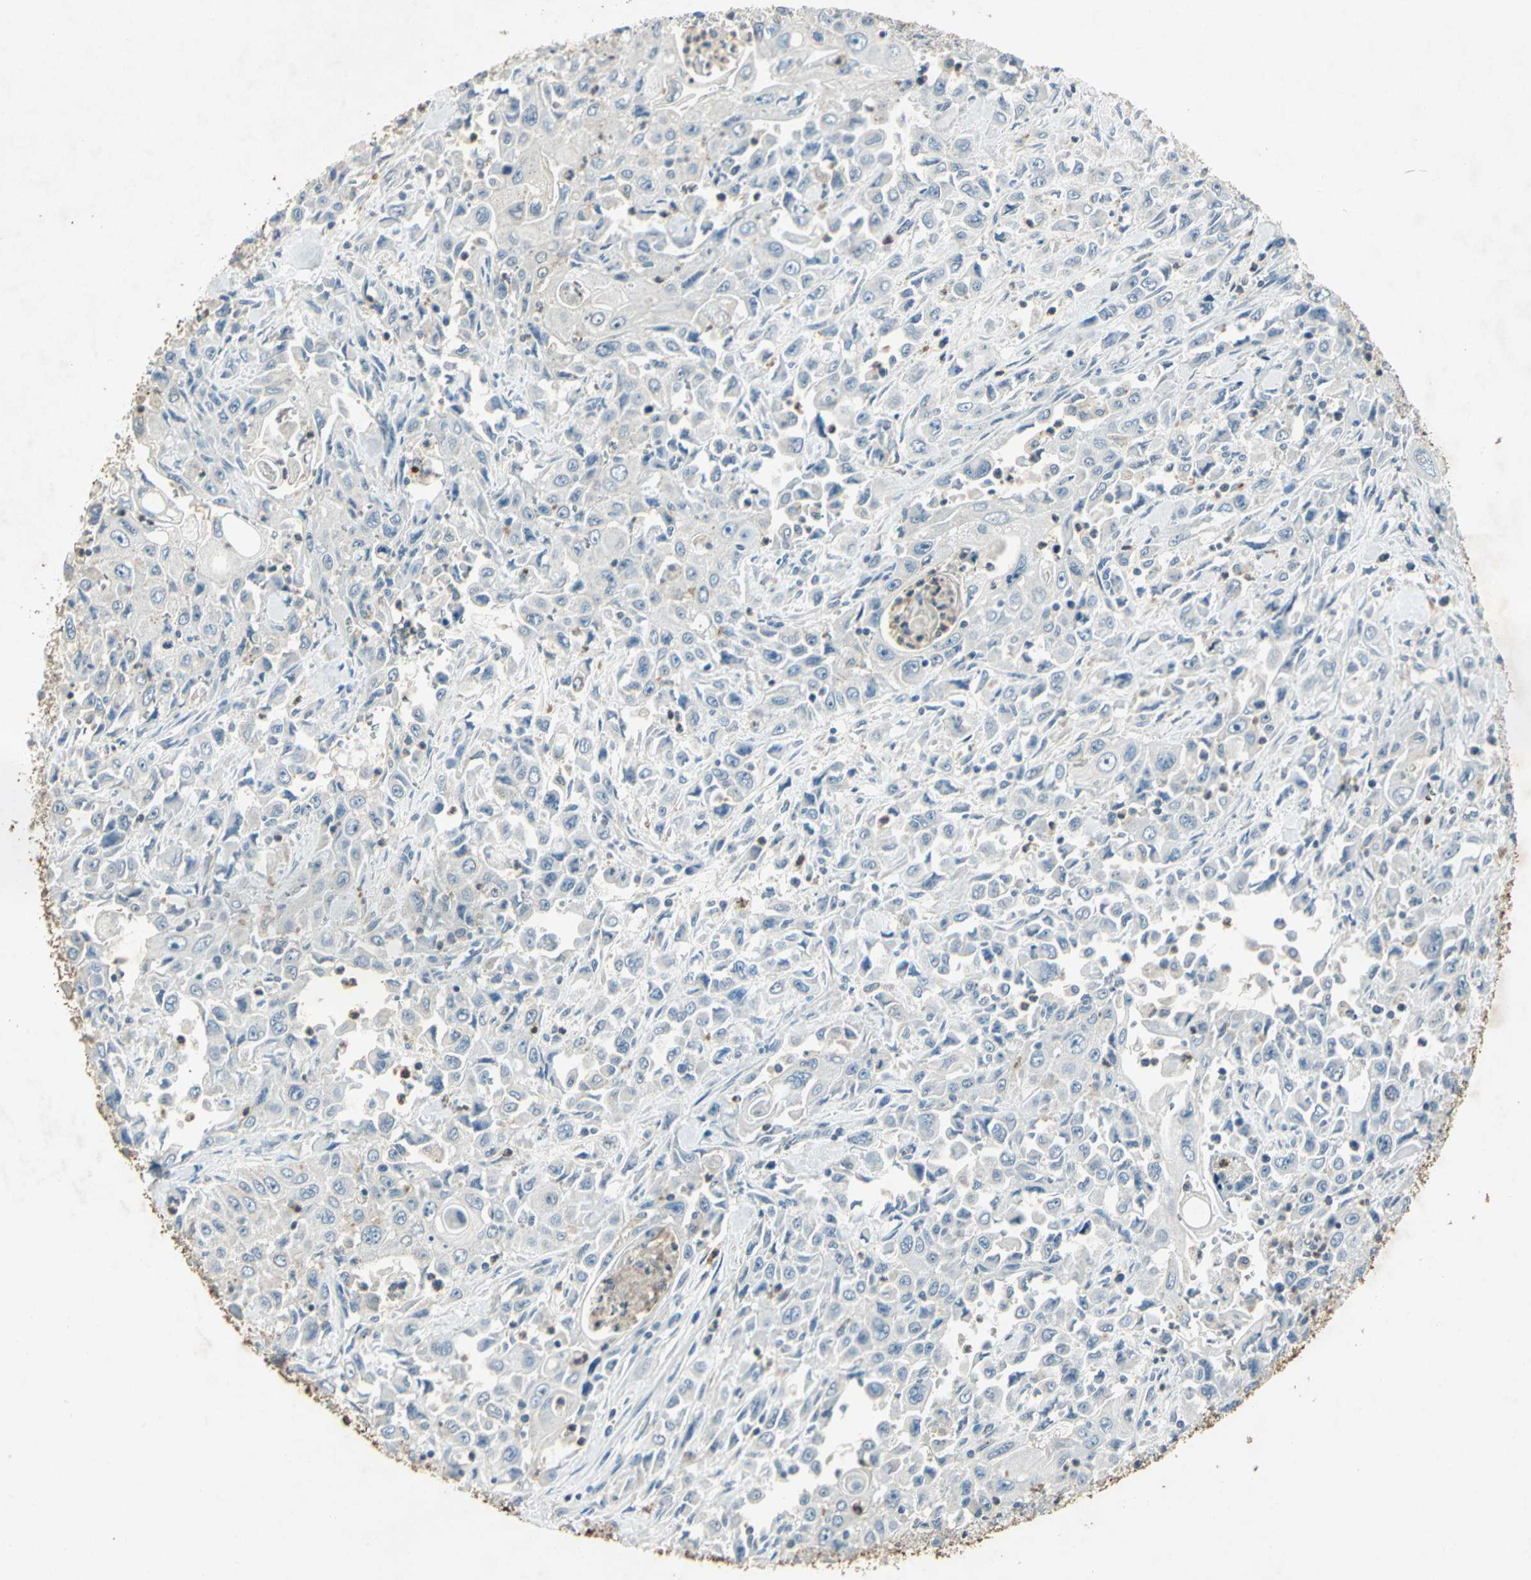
{"staining": {"intensity": "negative", "quantity": "none", "location": "none"}, "tissue": "pancreatic cancer", "cell_type": "Tumor cells", "image_type": "cancer", "snomed": [{"axis": "morphology", "description": "Adenocarcinoma, NOS"}, {"axis": "topography", "description": "Pancreas"}], "caption": "The micrograph shows no staining of tumor cells in pancreatic cancer.", "gene": "CAMK2B", "patient": {"sex": "male", "age": 70}}